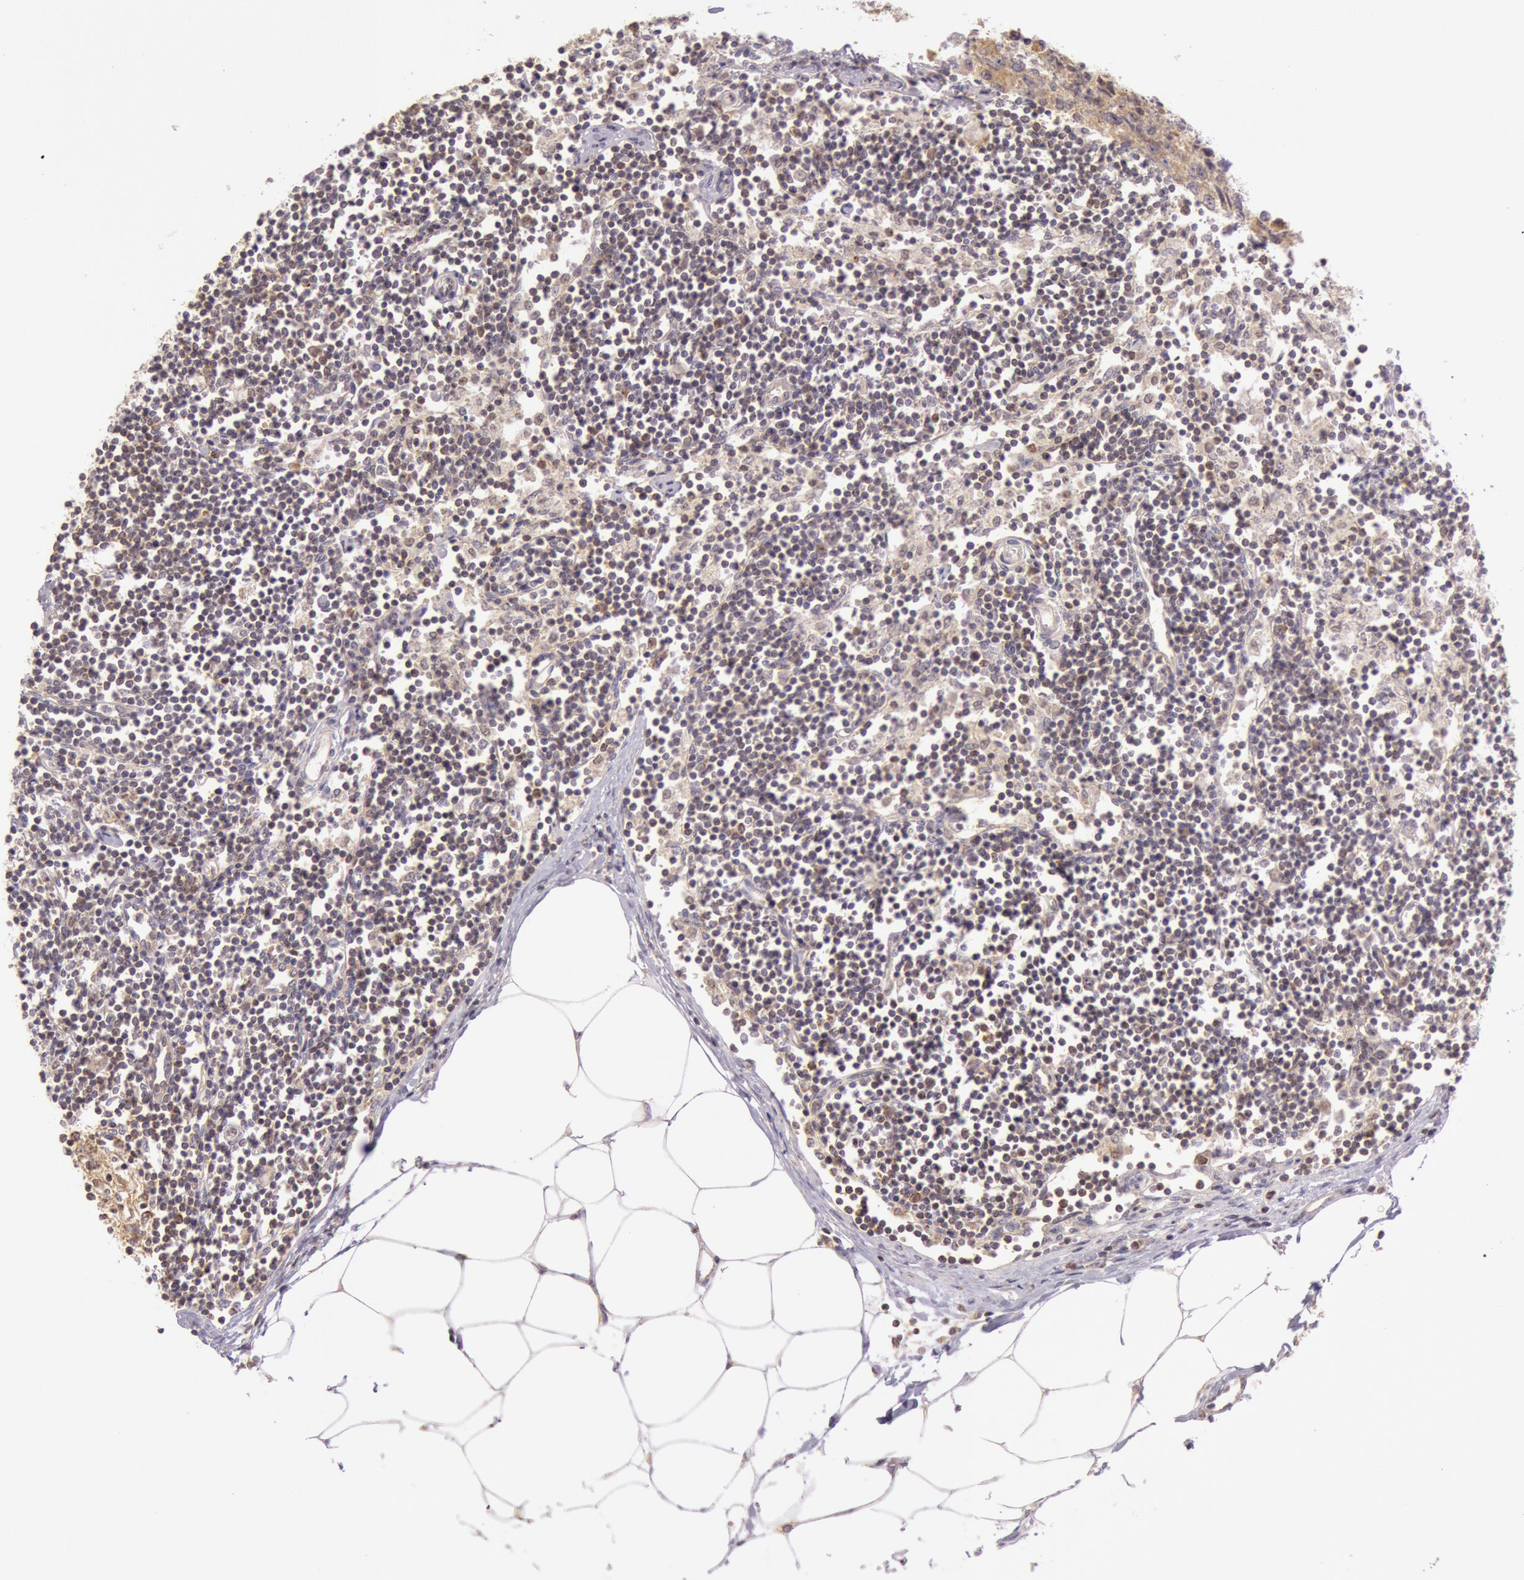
{"staining": {"intensity": "moderate", "quantity": ">75%", "location": "cytoplasmic/membranous"}, "tissue": "colorectal cancer", "cell_type": "Tumor cells", "image_type": "cancer", "snomed": [{"axis": "morphology", "description": "Normal tissue, NOS"}, {"axis": "morphology", "description": "Adenocarcinoma, NOS"}, {"axis": "topography", "description": "Colon"}, {"axis": "topography", "description": "Peripheral nerve tissue"}], "caption": "Colorectal adenocarcinoma stained for a protein (brown) displays moderate cytoplasmic/membranous positive positivity in about >75% of tumor cells.", "gene": "CDK16", "patient": {"sex": "male", "age": 14}}